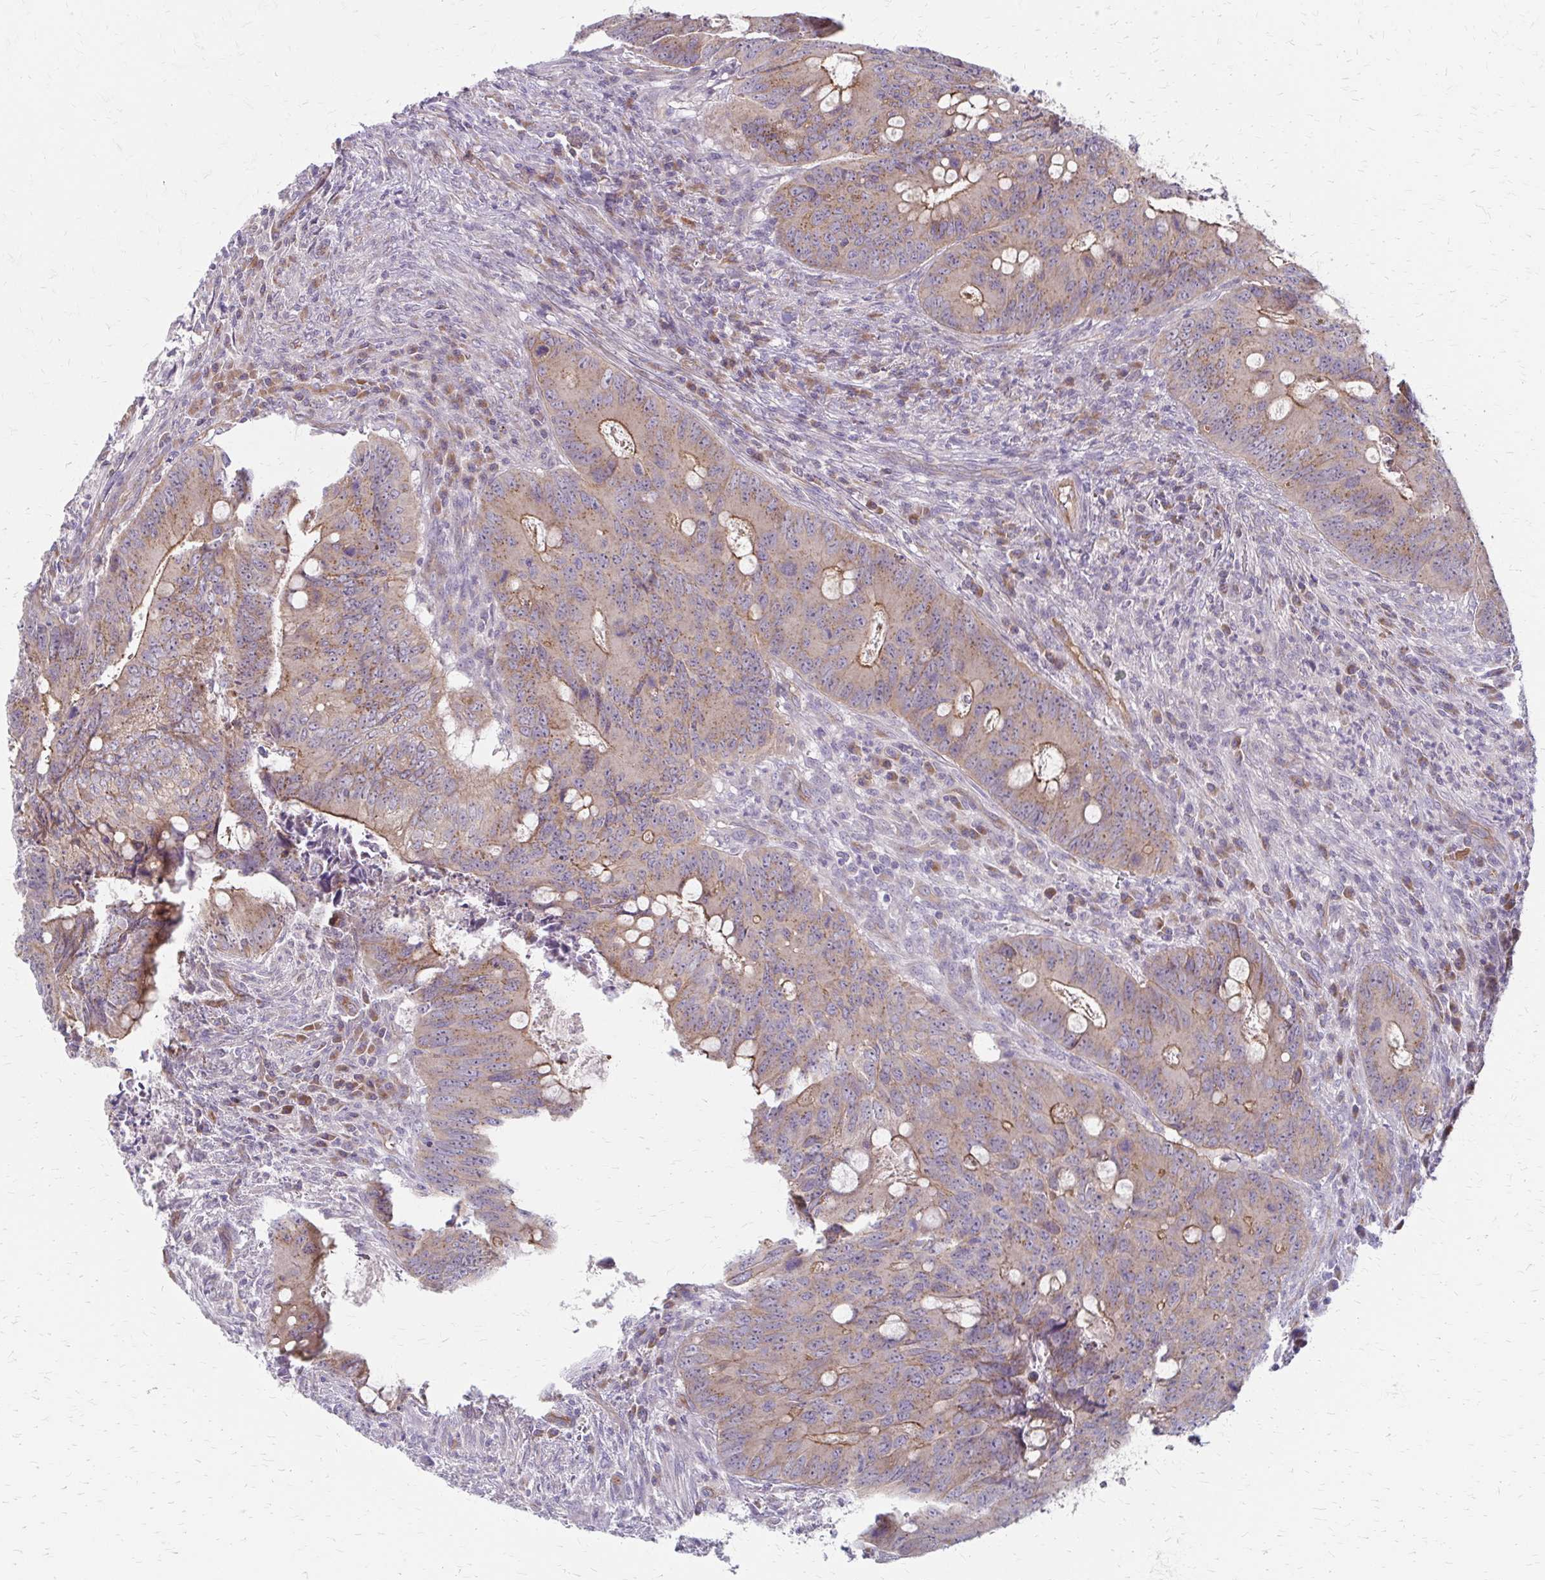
{"staining": {"intensity": "moderate", "quantity": ">75%", "location": "cytoplasmic/membranous"}, "tissue": "colorectal cancer", "cell_type": "Tumor cells", "image_type": "cancer", "snomed": [{"axis": "morphology", "description": "Adenocarcinoma, NOS"}, {"axis": "topography", "description": "Colon"}], "caption": "DAB (3,3'-diaminobenzidine) immunohistochemical staining of adenocarcinoma (colorectal) reveals moderate cytoplasmic/membranous protein expression in approximately >75% of tumor cells.", "gene": "ZNF383", "patient": {"sex": "female", "age": 74}}